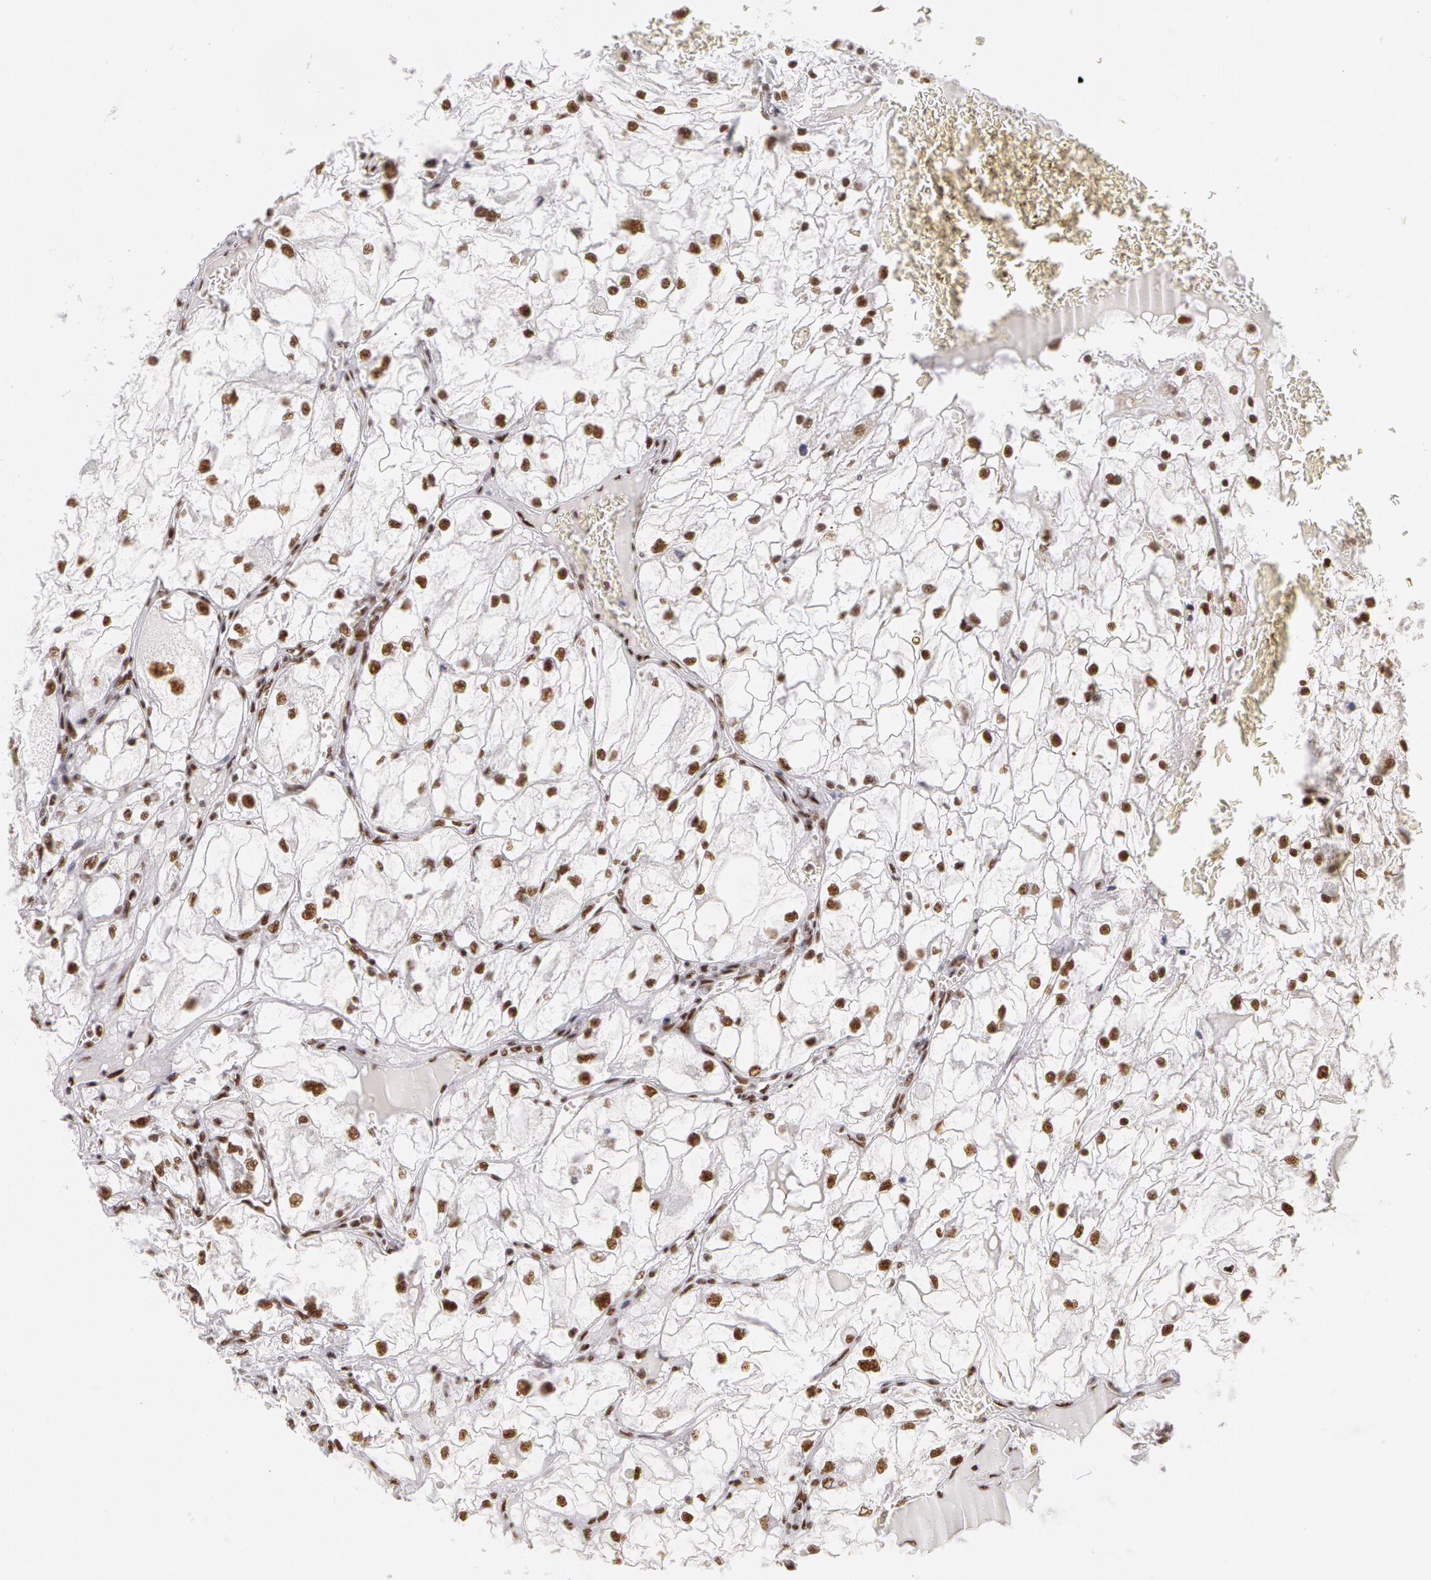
{"staining": {"intensity": "weak", "quantity": ">75%", "location": "nuclear"}, "tissue": "renal cancer", "cell_type": "Tumor cells", "image_type": "cancer", "snomed": [{"axis": "morphology", "description": "Adenocarcinoma, NOS"}, {"axis": "topography", "description": "Kidney"}], "caption": "Renal cancer stained for a protein displays weak nuclear positivity in tumor cells. (Brightfield microscopy of DAB IHC at high magnification).", "gene": "PNN", "patient": {"sex": "male", "age": 61}}